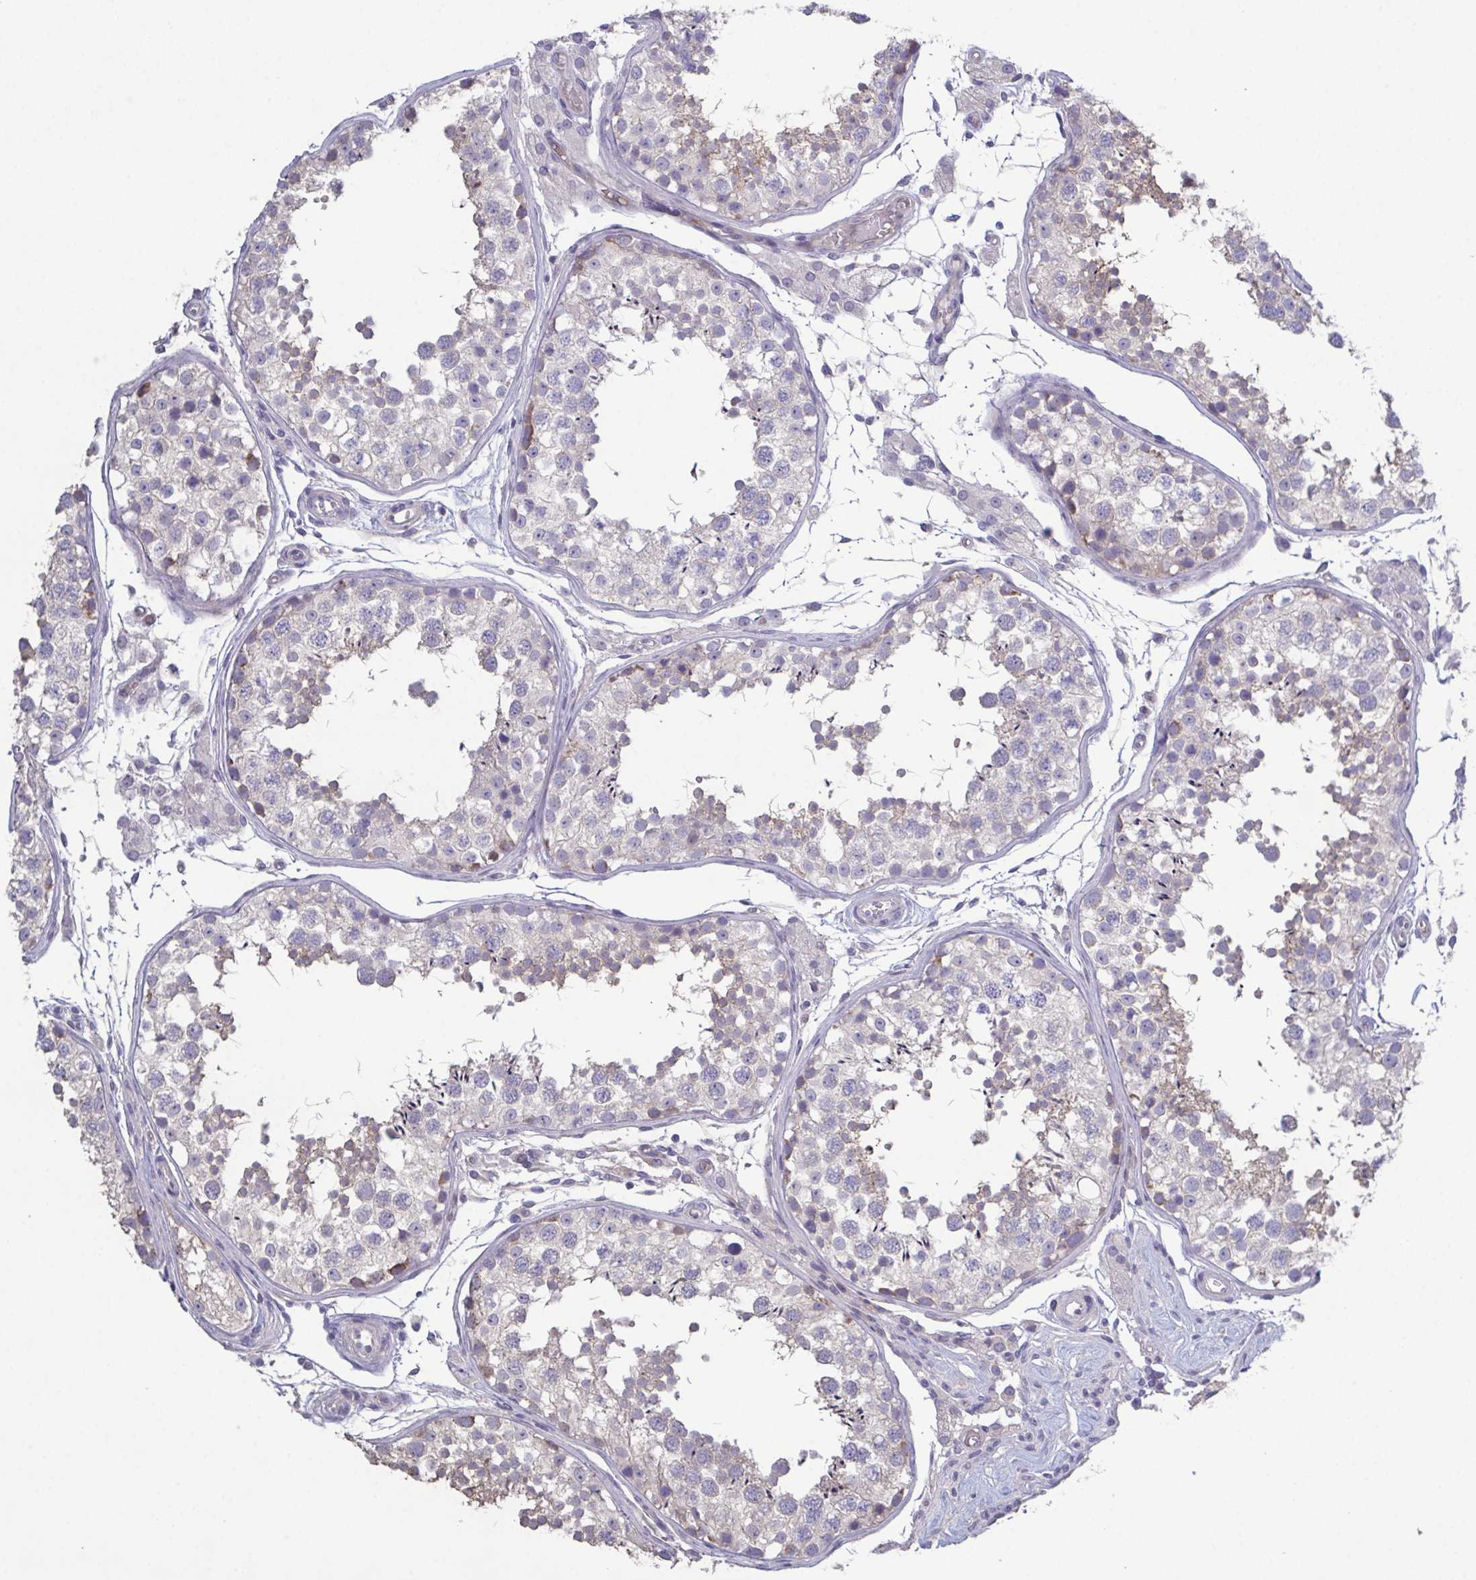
{"staining": {"intensity": "weak", "quantity": "<25%", "location": "cytoplasmic/membranous"}, "tissue": "testis", "cell_type": "Cells in seminiferous ducts", "image_type": "normal", "snomed": [{"axis": "morphology", "description": "Normal tissue, NOS"}, {"axis": "morphology", "description": "Seminoma, NOS"}, {"axis": "topography", "description": "Testis"}], "caption": "DAB (3,3'-diaminobenzidine) immunohistochemical staining of unremarkable testis shows no significant staining in cells in seminiferous ducts. Brightfield microscopy of IHC stained with DAB (brown) and hematoxylin (blue), captured at high magnification.", "gene": "GLDC", "patient": {"sex": "male", "age": 29}}